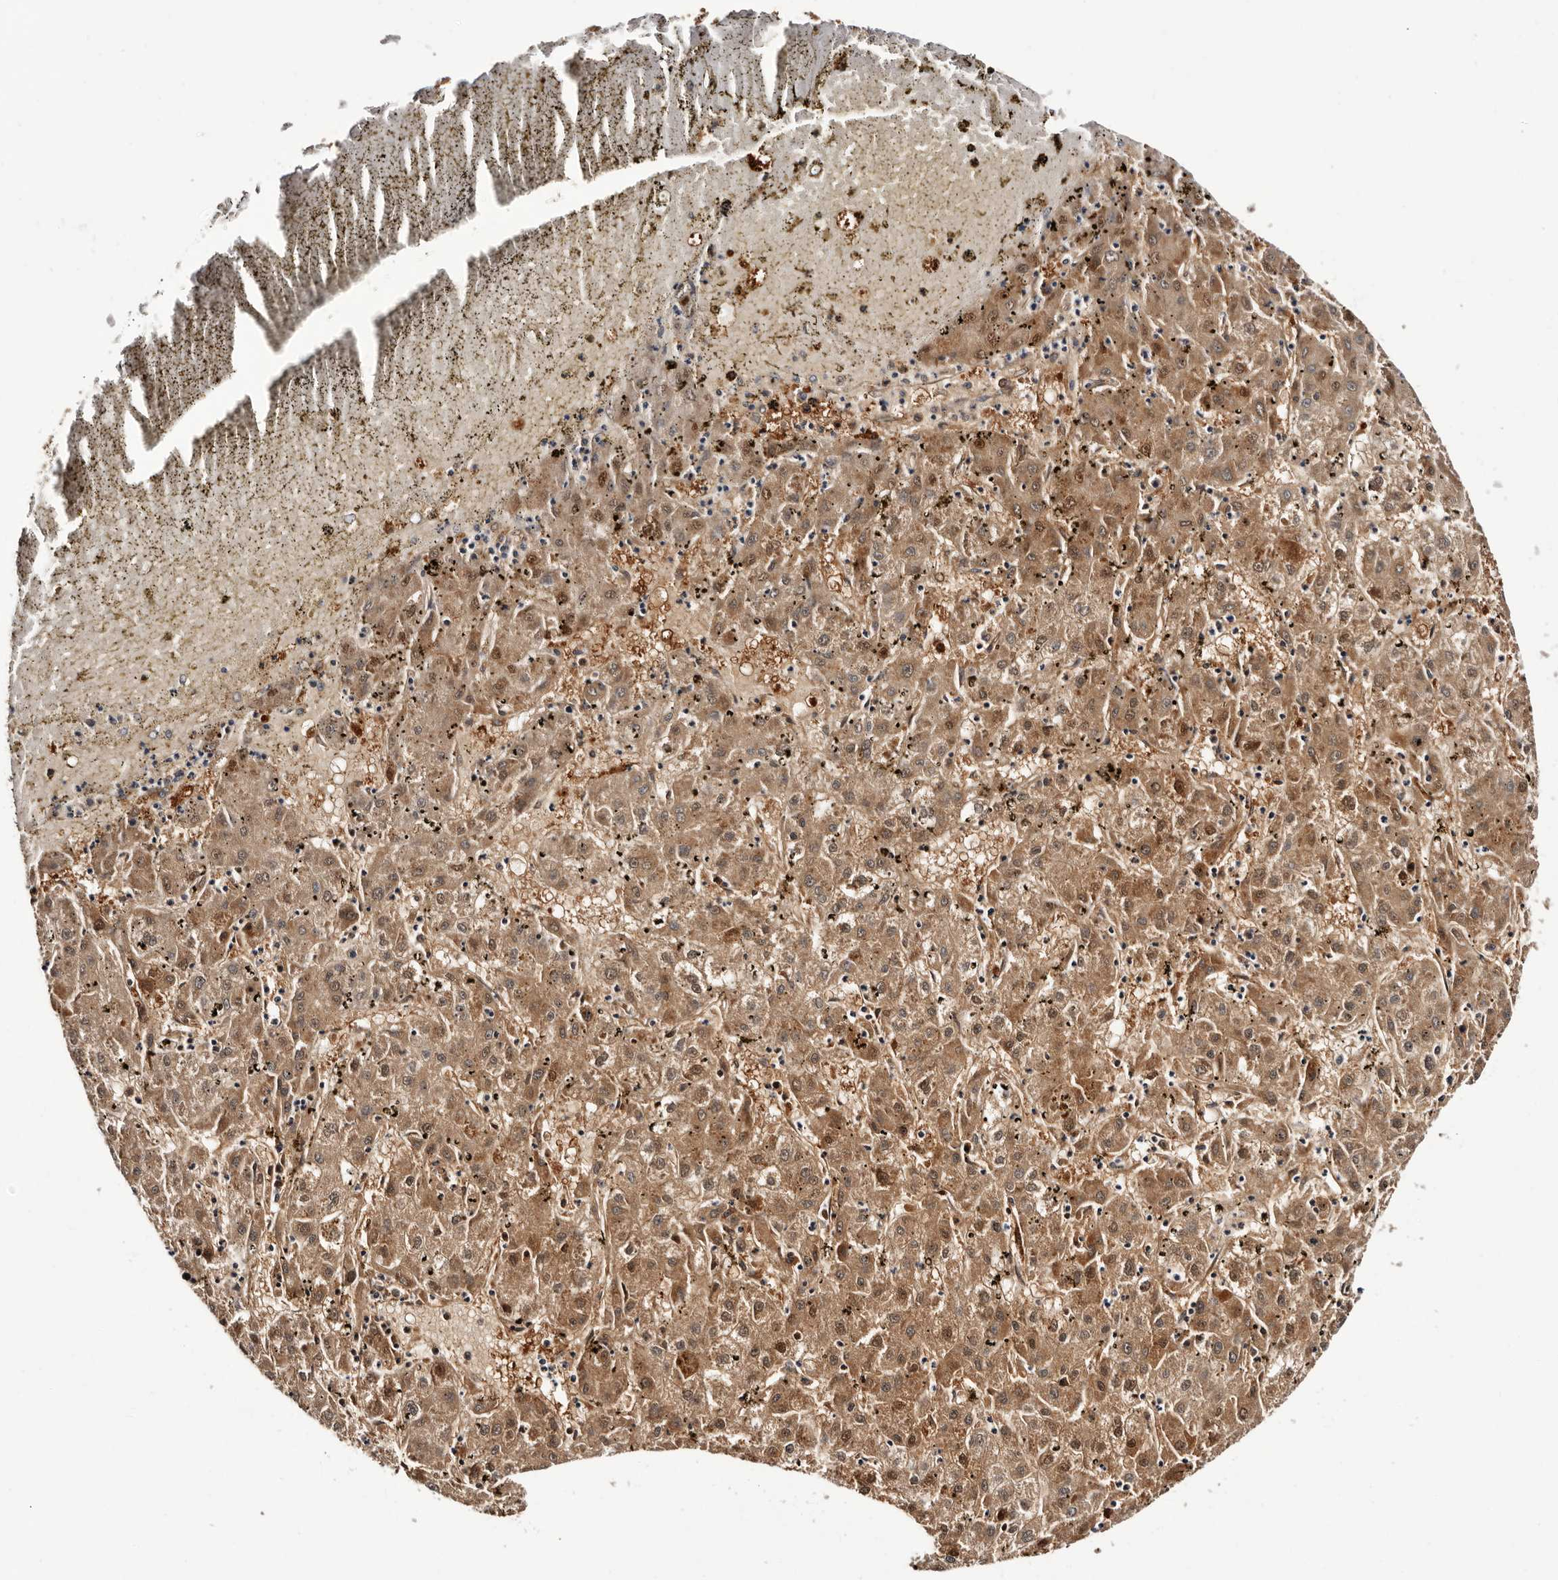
{"staining": {"intensity": "moderate", "quantity": ">75%", "location": "cytoplasmic/membranous,nuclear"}, "tissue": "liver cancer", "cell_type": "Tumor cells", "image_type": "cancer", "snomed": [{"axis": "morphology", "description": "Carcinoma, Hepatocellular, NOS"}, {"axis": "topography", "description": "Liver"}], "caption": "The immunohistochemical stain shows moderate cytoplasmic/membranous and nuclear staining in tumor cells of liver cancer (hepatocellular carcinoma) tissue.", "gene": "TP53I3", "patient": {"sex": "male", "age": 72}}